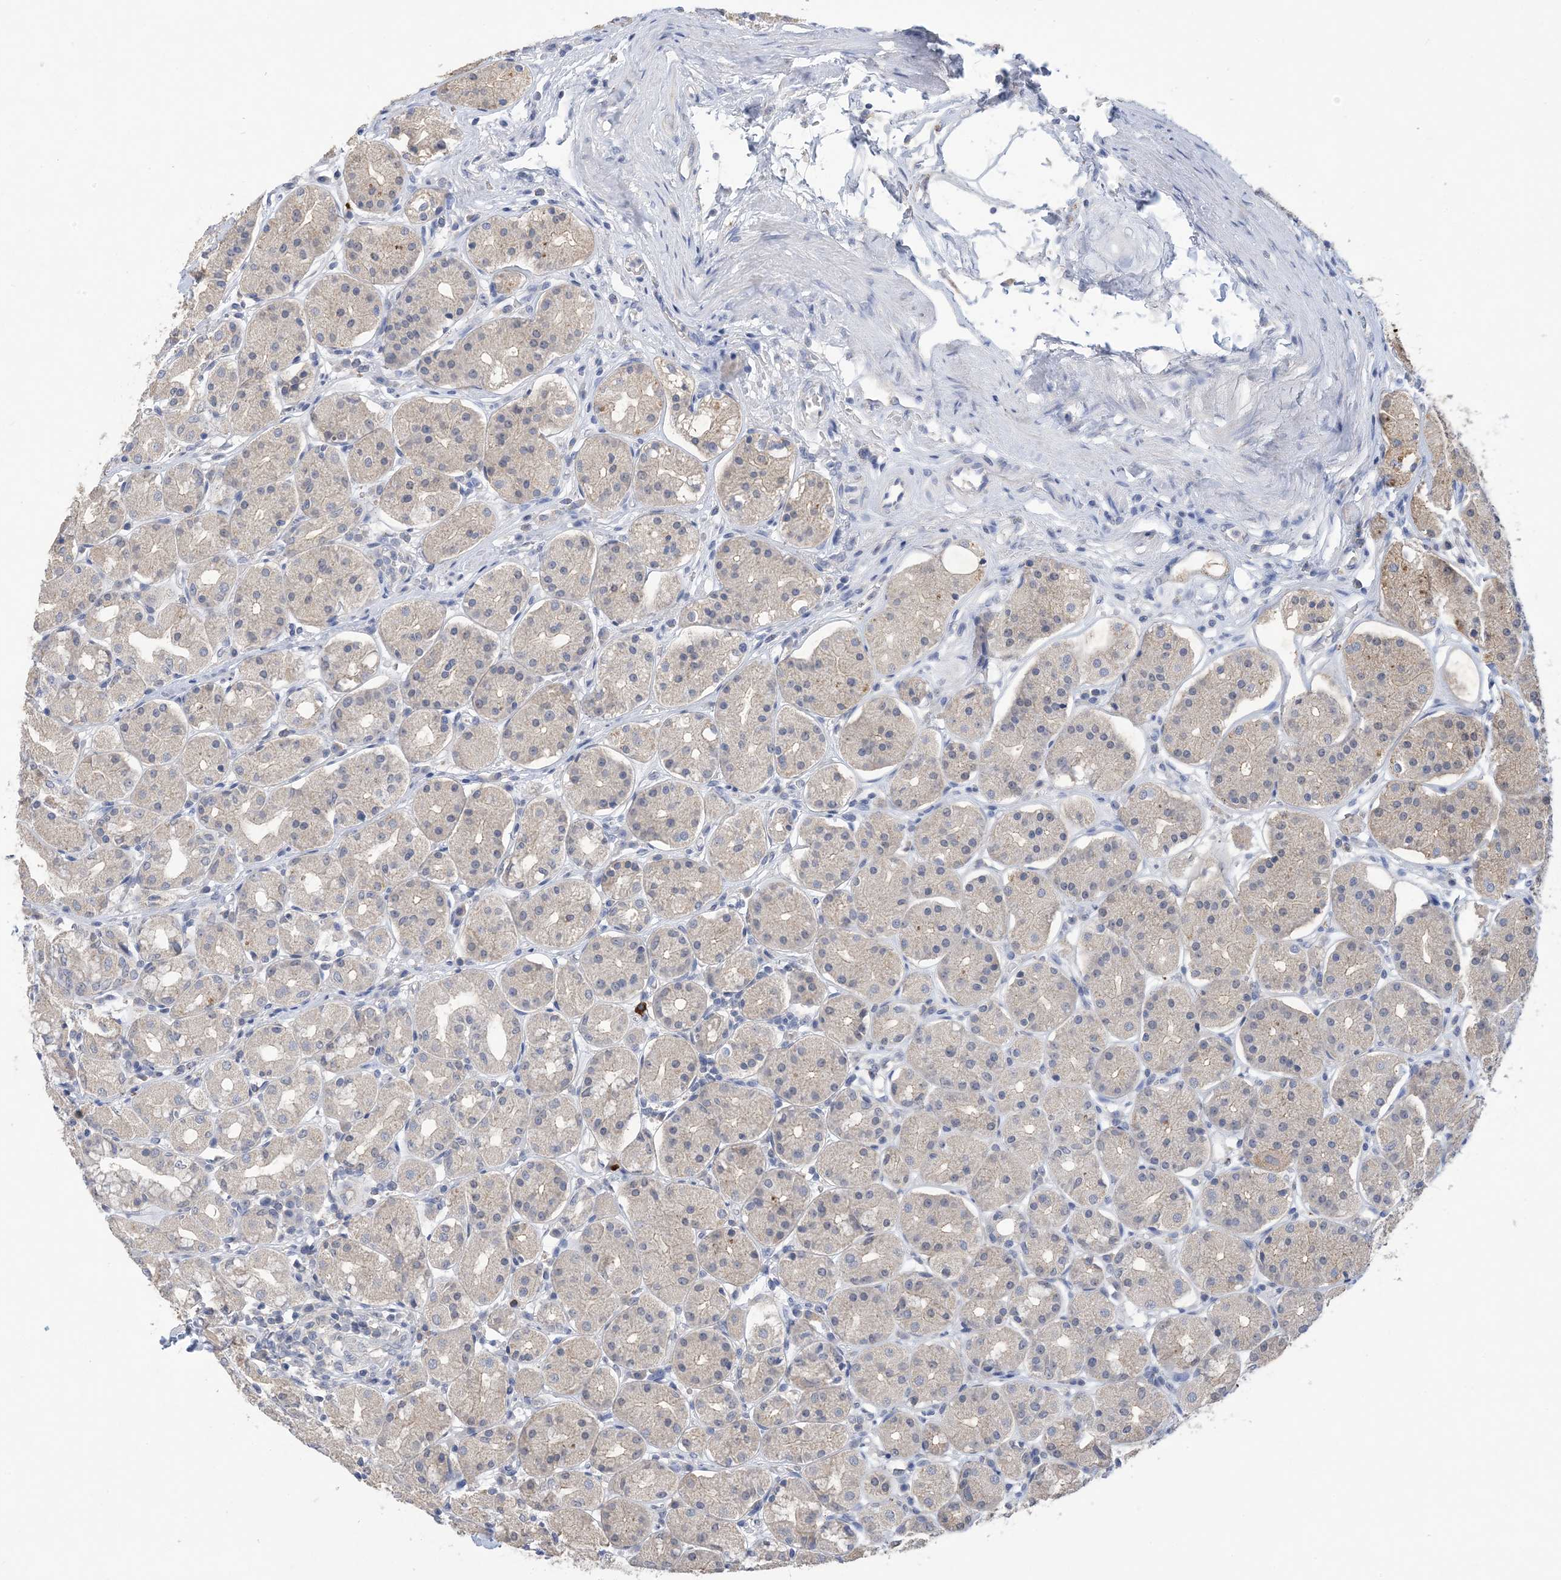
{"staining": {"intensity": "negative", "quantity": "none", "location": "none"}, "tissue": "stomach", "cell_type": "Glandular cells", "image_type": "normal", "snomed": [{"axis": "morphology", "description": "Normal tissue, NOS"}, {"axis": "topography", "description": "Stomach"}, {"axis": "topography", "description": "Stomach, lower"}], "caption": "Immunohistochemistry image of benign stomach stained for a protein (brown), which exhibits no expression in glandular cells.", "gene": "DSC3", "patient": {"sex": "female", "age": 56}}